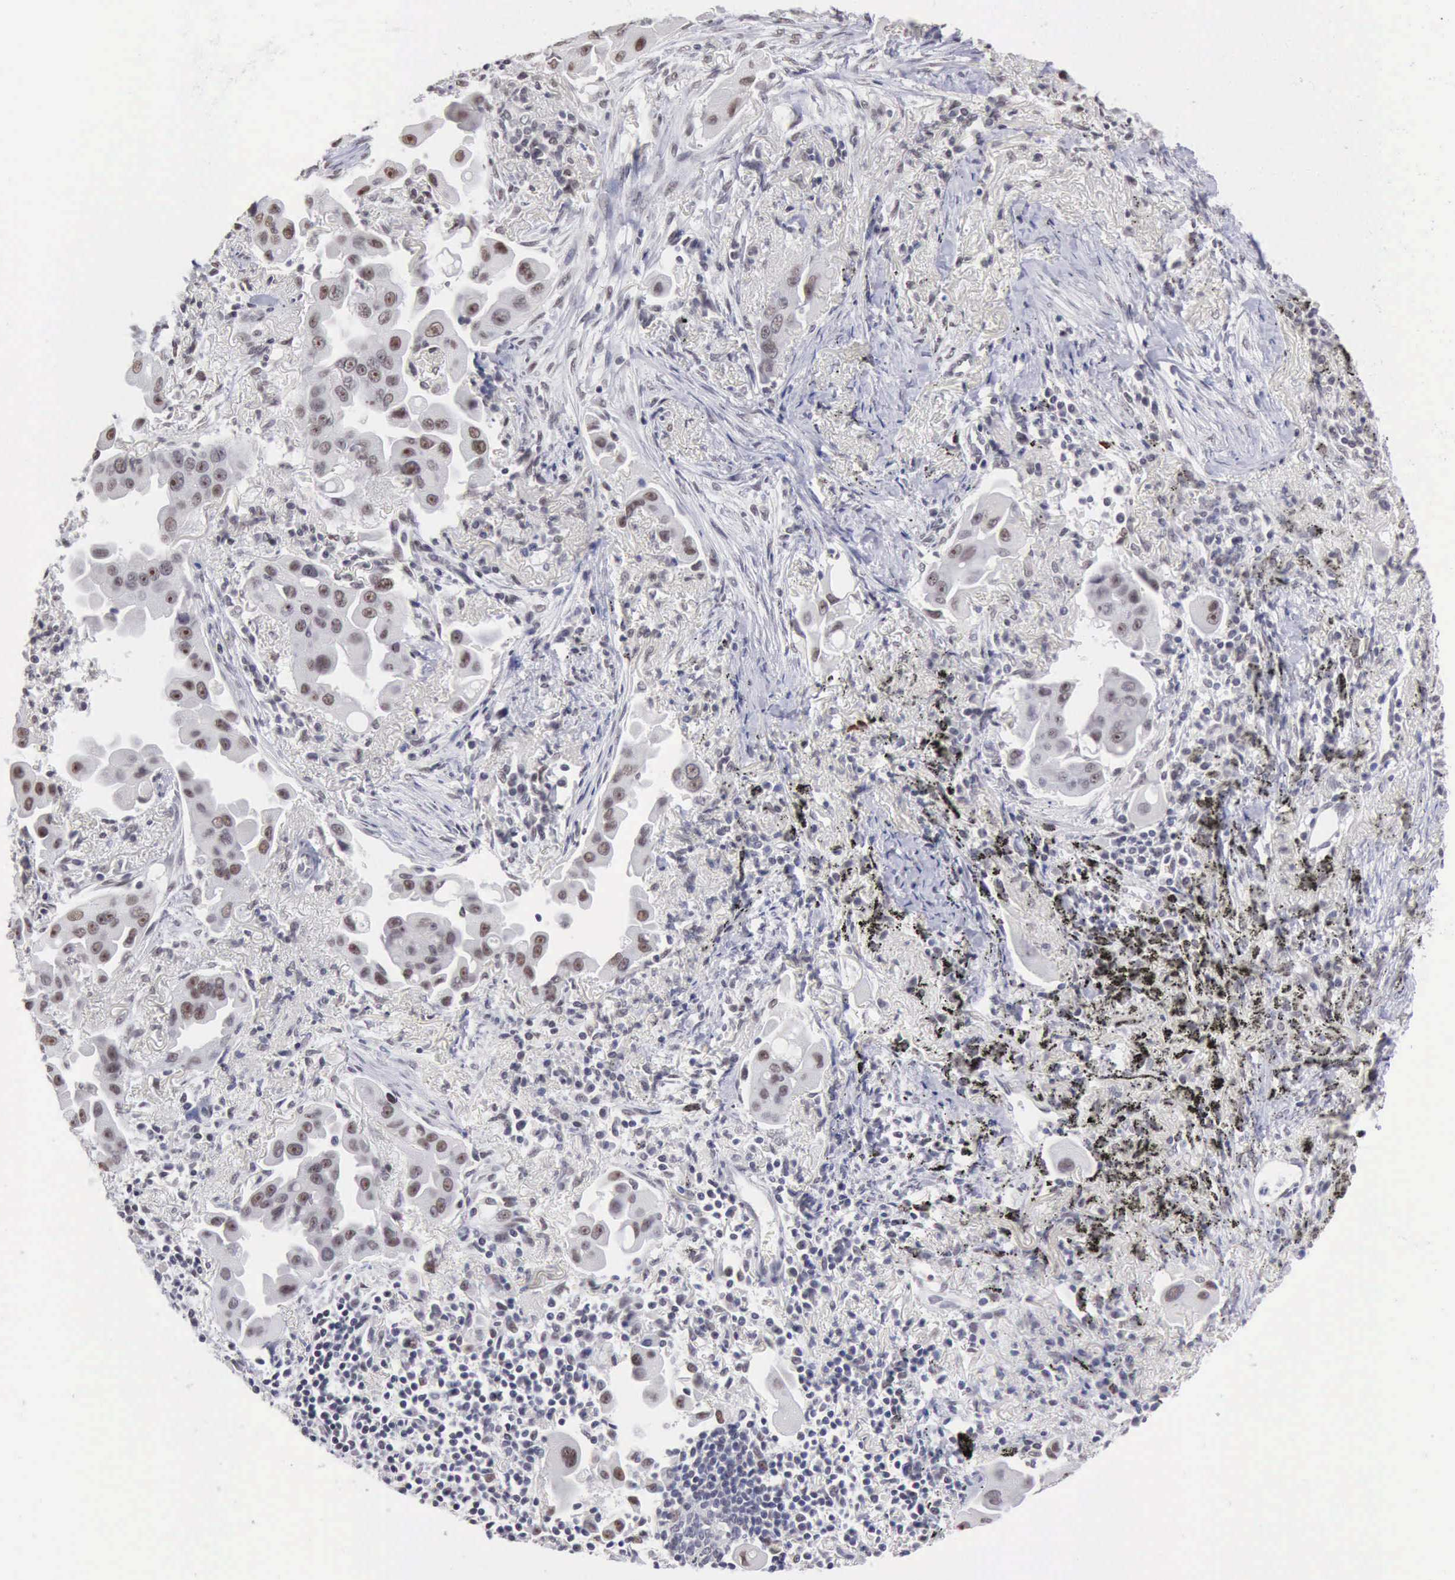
{"staining": {"intensity": "weak", "quantity": "<25%", "location": "nuclear"}, "tissue": "lung cancer", "cell_type": "Tumor cells", "image_type": "cancer", "snomed": [{"axis": "morphology", "description": "Adenocarcinoma, NOS"}, {"axis": "topography", "description": "Lung"}], "caption": "The histopathology image shows no significant staining in tumor cells of lung cancer (adenocarcinoma).", "gene": "TAF1", "patient": {"sex": "male", "age": 68}}